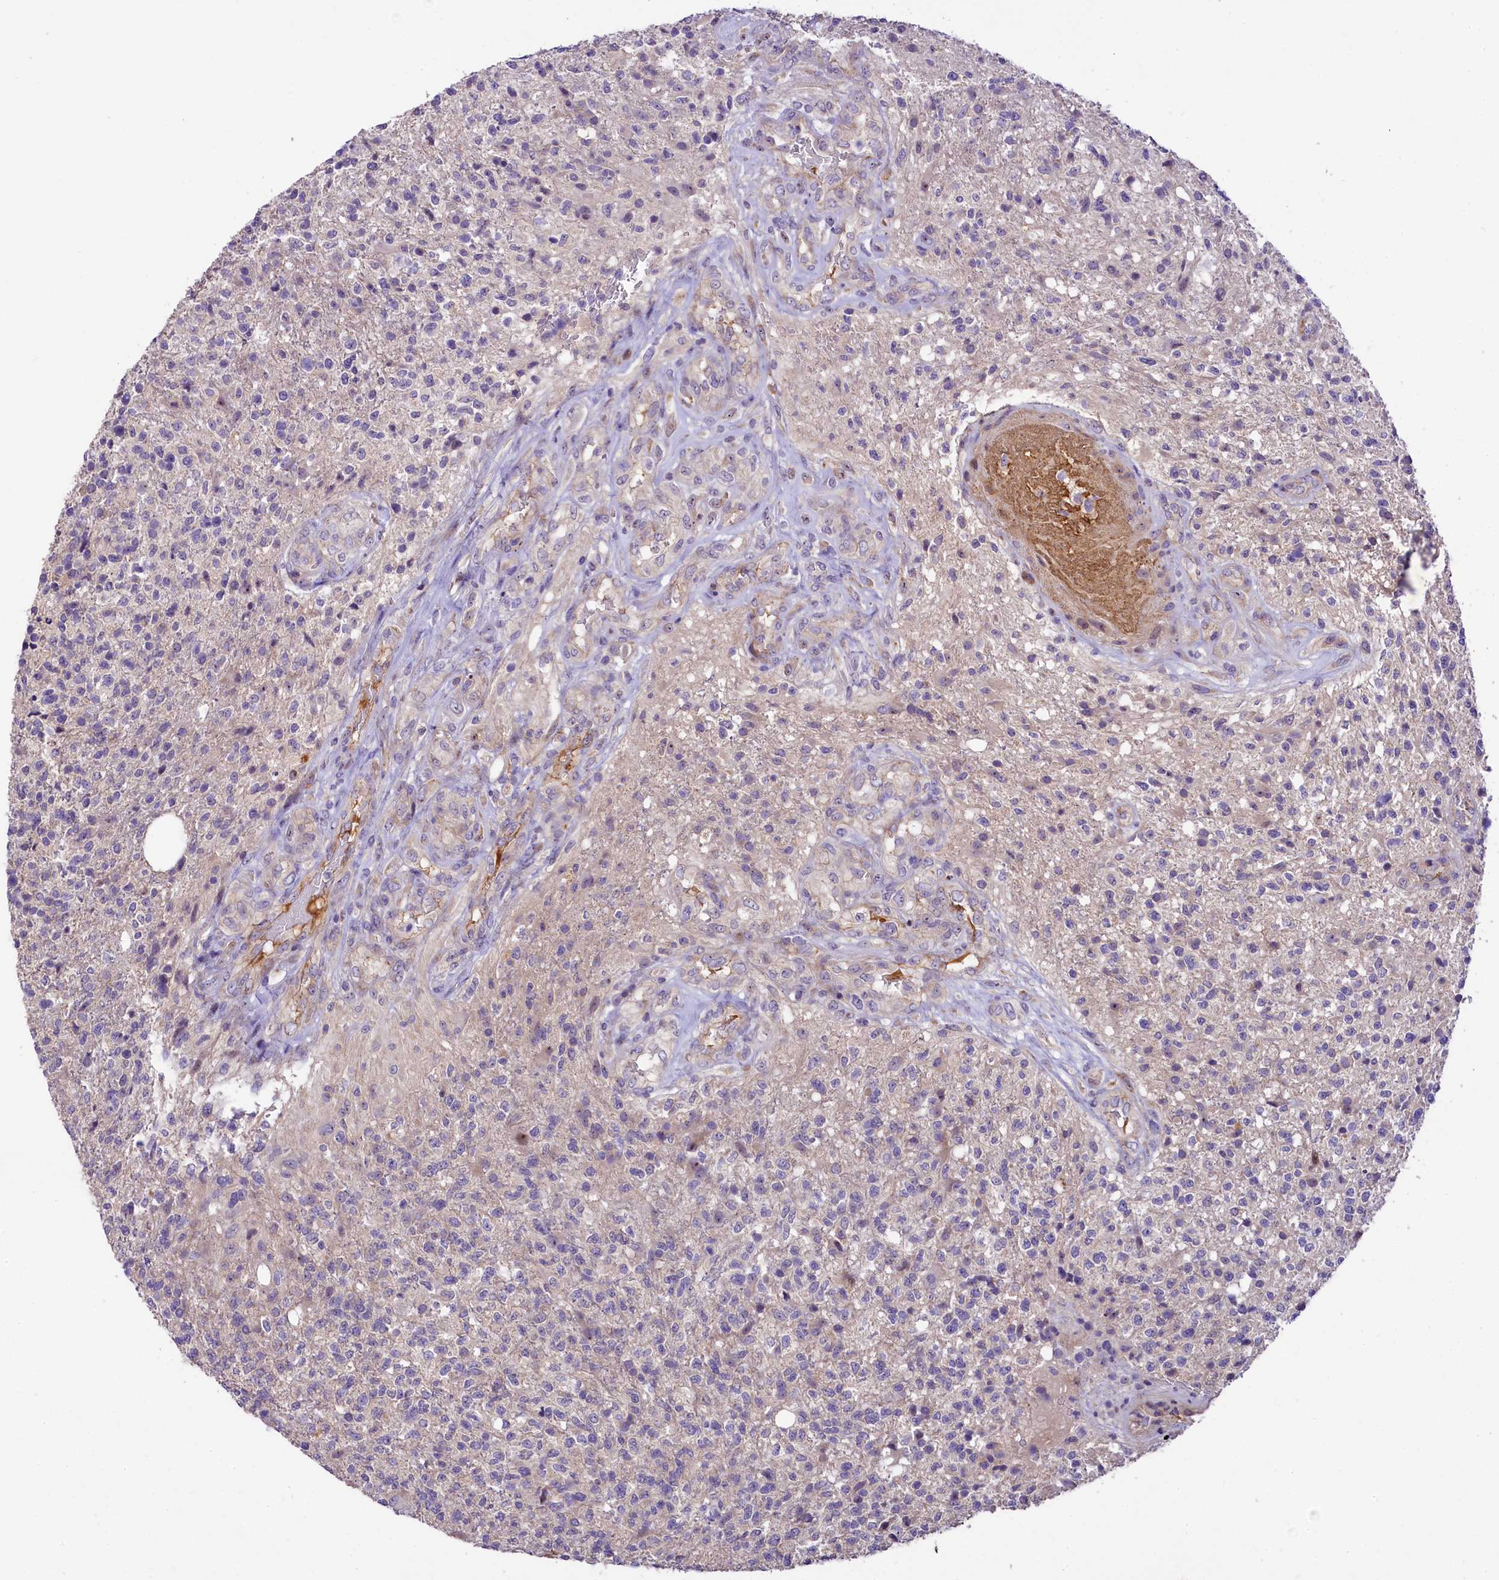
{"staining": {"intensity": "negative", "quantity": "none", "location": "none"}, "tissue": "glioma", "cell_type": "Tumor cells", "image_type": "cancer", "snomed": [{"axis": "morphology", "description": "Glioma, malignant, High grade"}, {"axis": "topography", "description": "Brain"}], "caption": "There is no significant expression in tumor cells of malignant glioma (high-grade).", "gene": "UBXN6", "patient": {"sex": "male", "age": 56}}